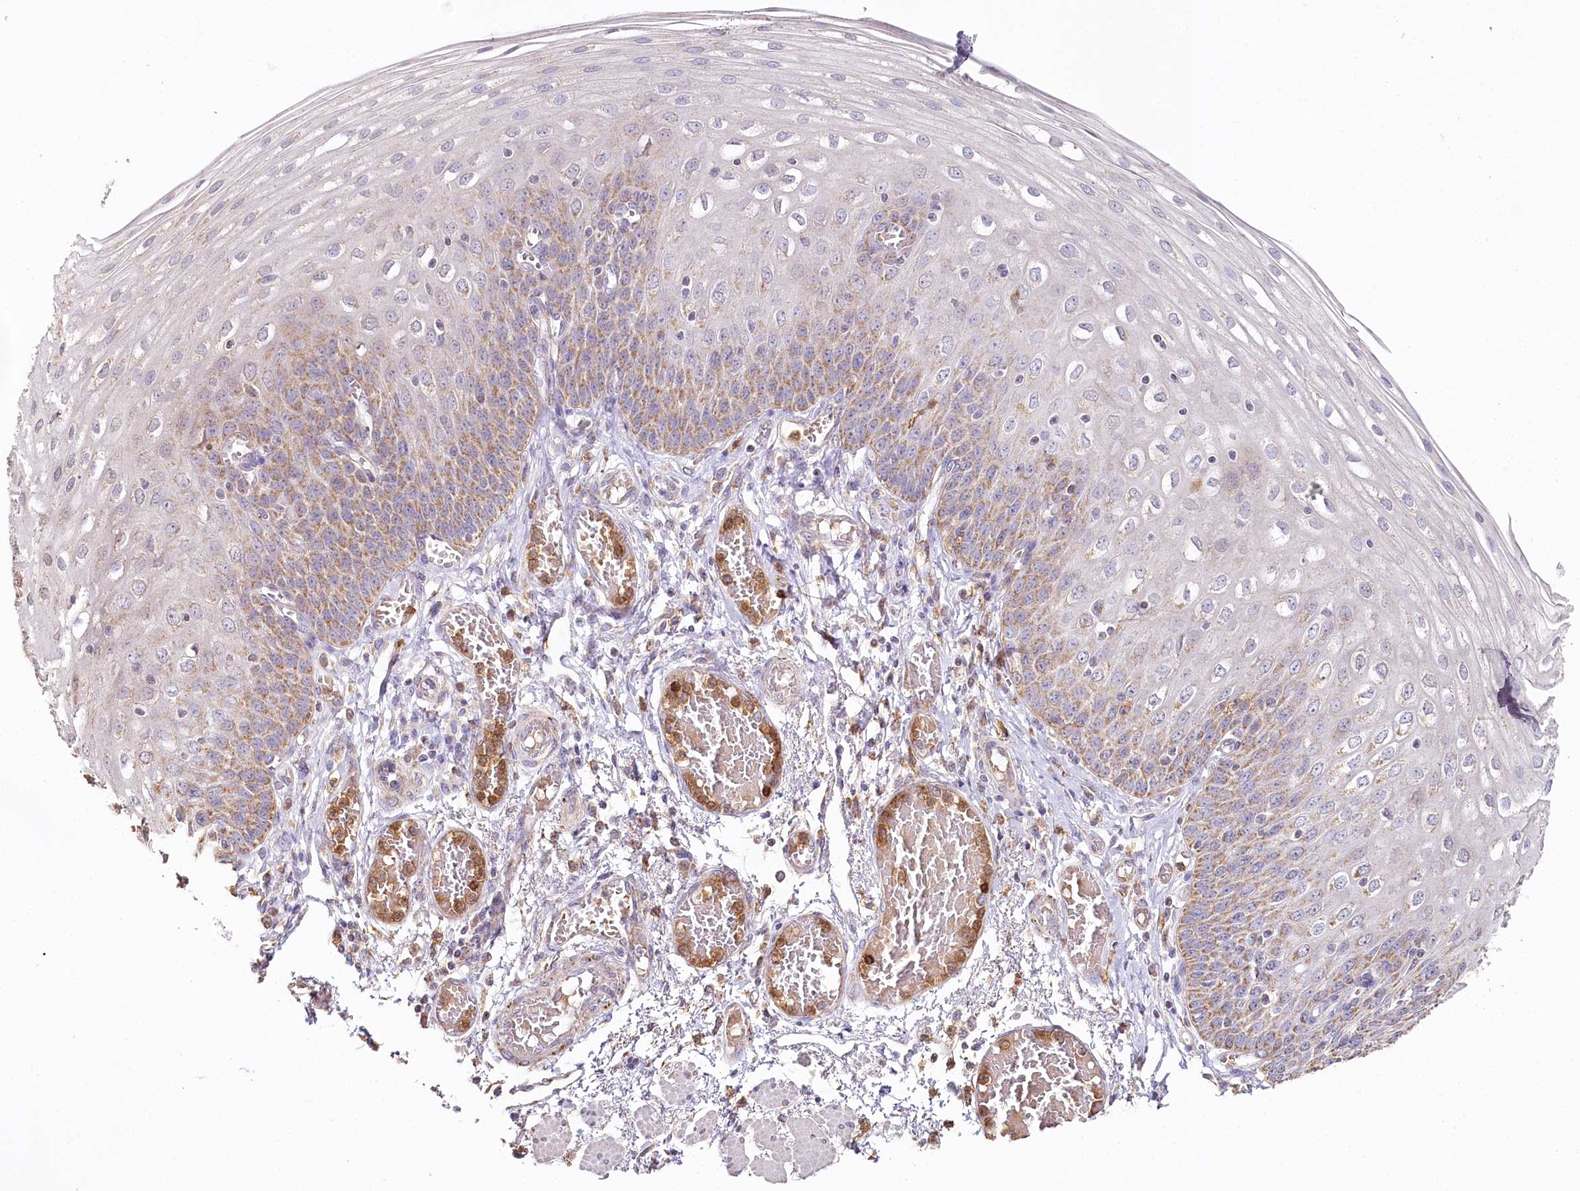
{"staining": {"intensity": "moderate", "quantity": ">75%", "location": "cytoplasmic/membranous"}, "tissue": "esophagus", "cell_type": "Squamous epithelial cells", "image_type": "normal", "snomed": [{"axis": "morphology", "description": "Normal tissue, NOS"}, {"axis": "topography", "description": "Esophagus"}], "caption": "Immunohistochemical staining of normal esophagus exhibits medium levels of moderate cytoplasmic/membranous positivity in about >75% of squamous epithelial cells. (brown staining indicates protein expression, while blue staining denotes nuclei).", "gene": "MMP25", "patient": {"sex": "male", "age": 81}}